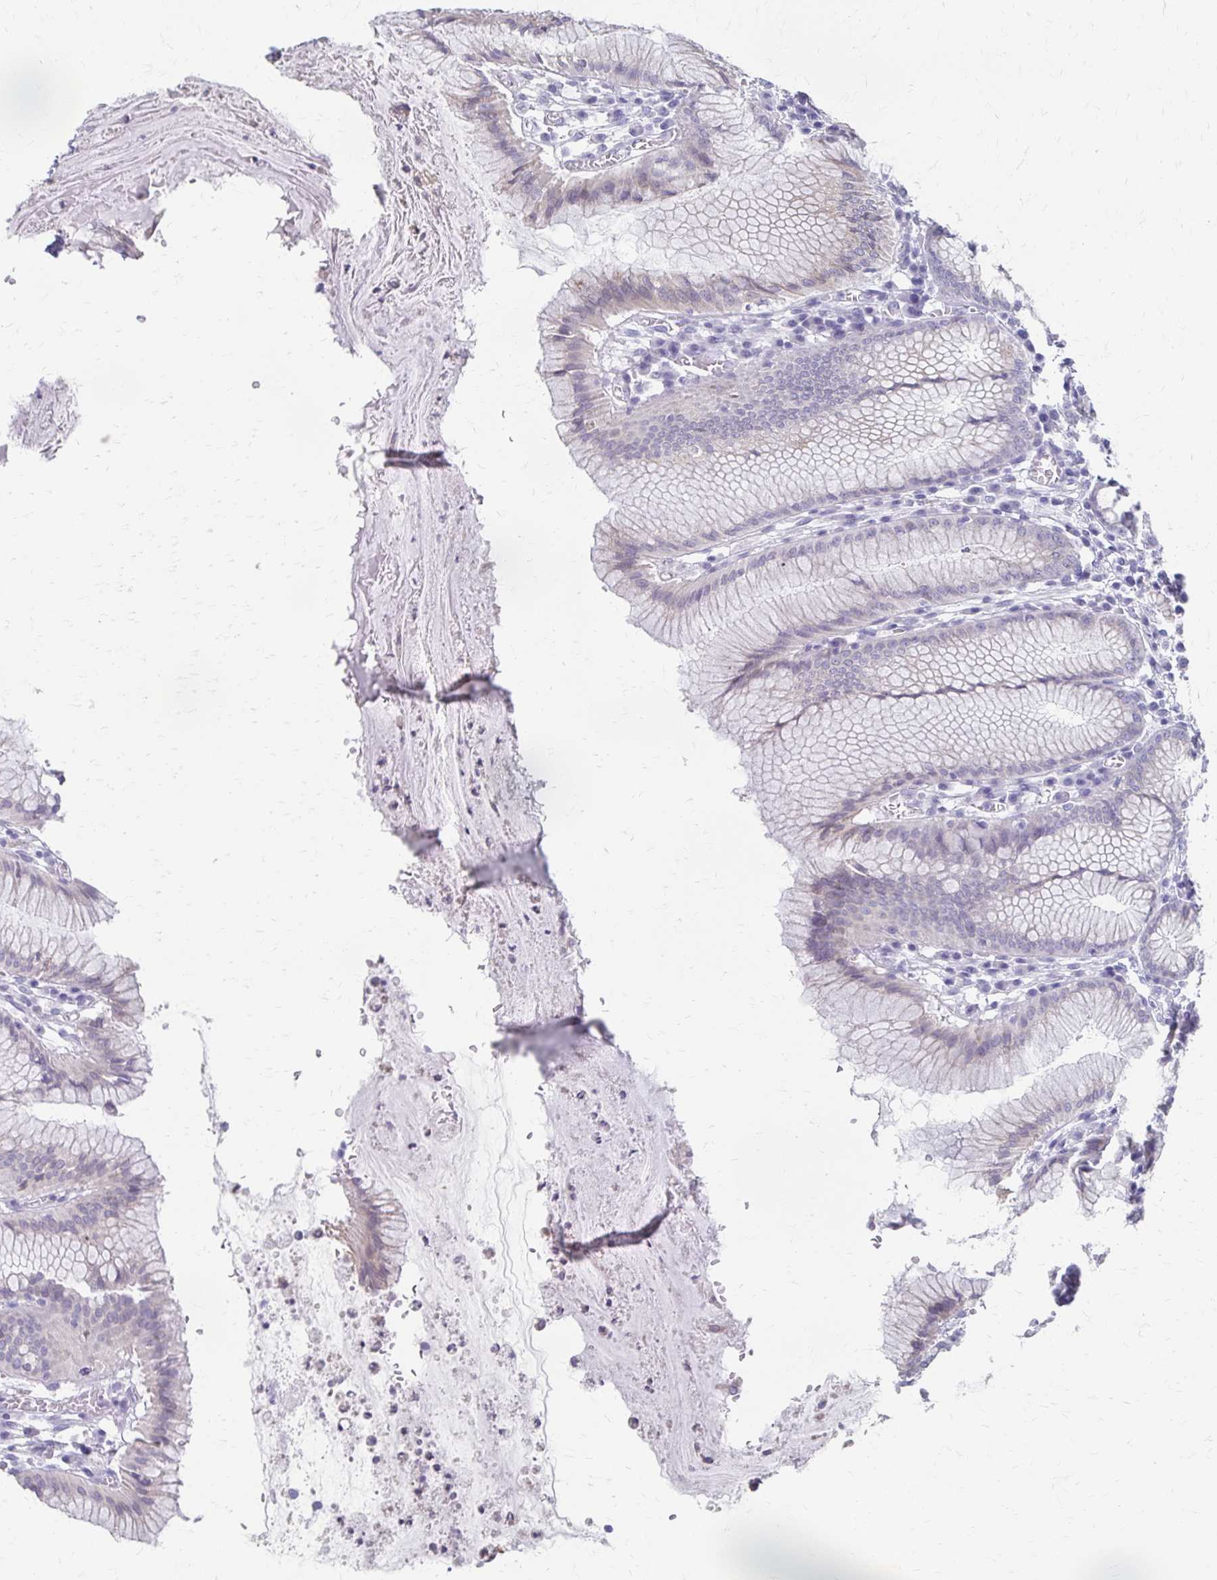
{"staining": {"intensity": "moderate", "quantity": "<25%", "location": "cytoplasmic/membranous"}, "tissue": "stomach", "cell_type": "Glandular cells", "image_type": "normal", "snomed": [{"axis": "morphology", "description": "Normal tissue, NOS"}, {"axis": "topography", "description": "Stomach"}], "caption": "Protein staining of unremarkable stomach reveals moderate cytoplasmic/membranous positivity in approximately <25% of glandular cells. The staining is performed using DAB (3,3'-diaminobenzidine) brown chromogen to label protein expression. The nuclei are counter-stained blue using hematoxylin.", "gene": "CYB5A", "patient": {"sex": "male", "age": 55}}